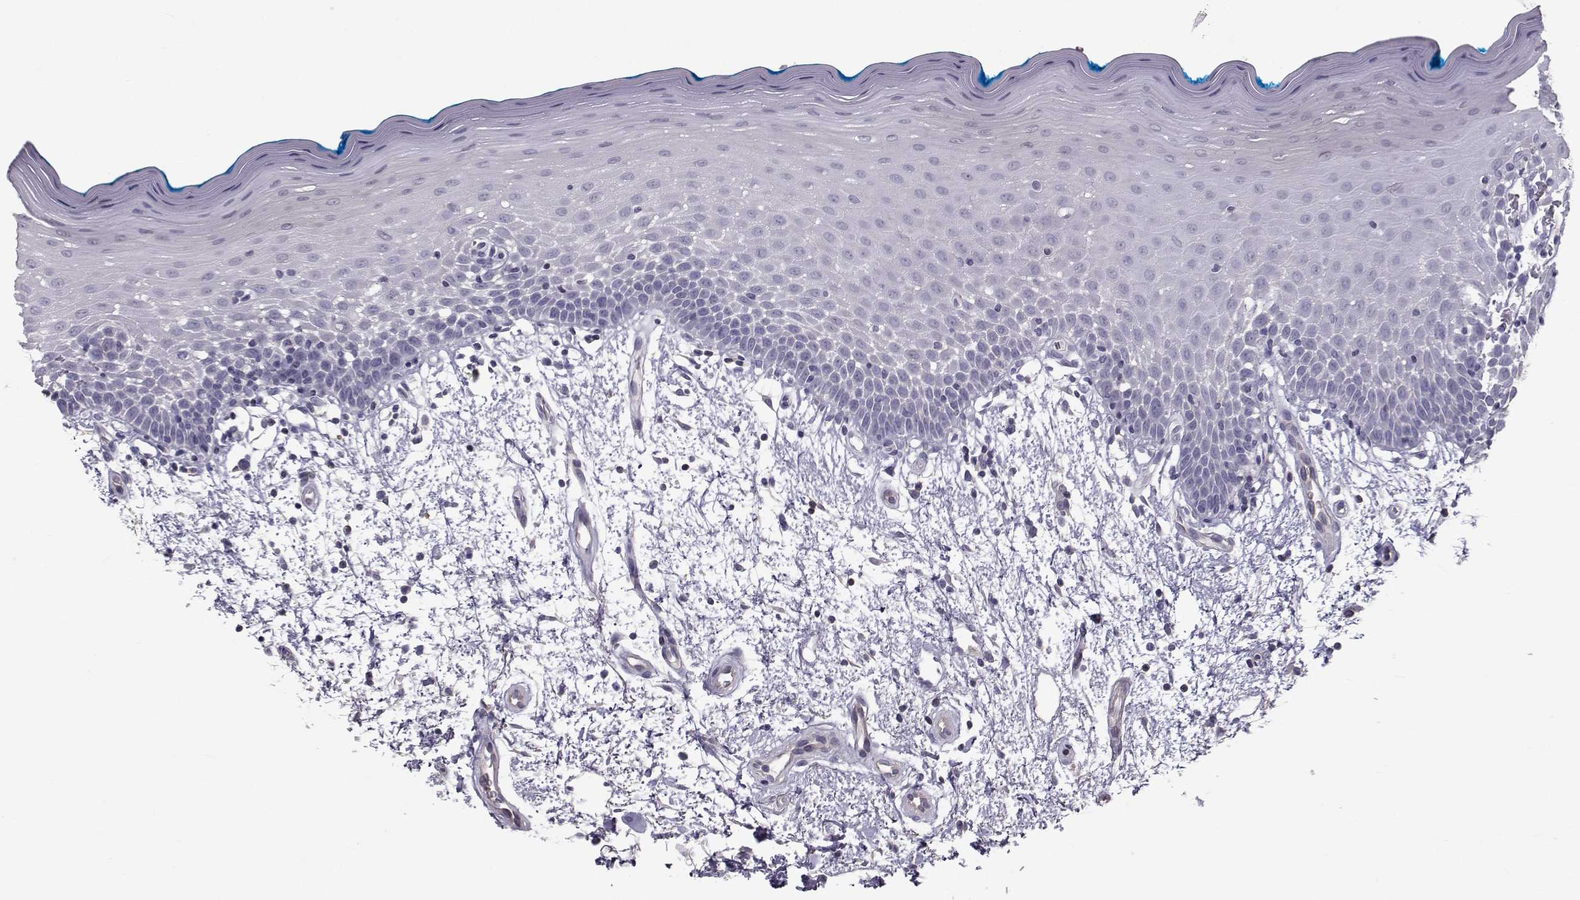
{"staining": {"intensity": "negative", "quantity": "none", "location": "none"}, "tissue": "oral mucosa", "cell_type": "Squamous epithelial cells", "image_type": "normal", "snomed": [{"axis": "morphology", "description": "Normal tissue, NOS"}, {"axis": "morphology", "description": "Squamous cell carcinoma, NOS"}, {"axis": "topography", "description": "Oral tissue"}, {"axis": "topography", "description": "Head-Neck"}], "caption": "This image is of unremarkable oral mucosa stained with immunohistochemistry (IHC) to label a protein in brown with the nuclei are counter-stained blue. There is no positivity in squamous epithelial cells. (Brightfield microscopy of DAB (3,3'-diaminobenzidine) immunohistochemistry (IHC) at high magnification).", "gene": "GARIN3", "patient": {"sex": "female", "age": 75}}